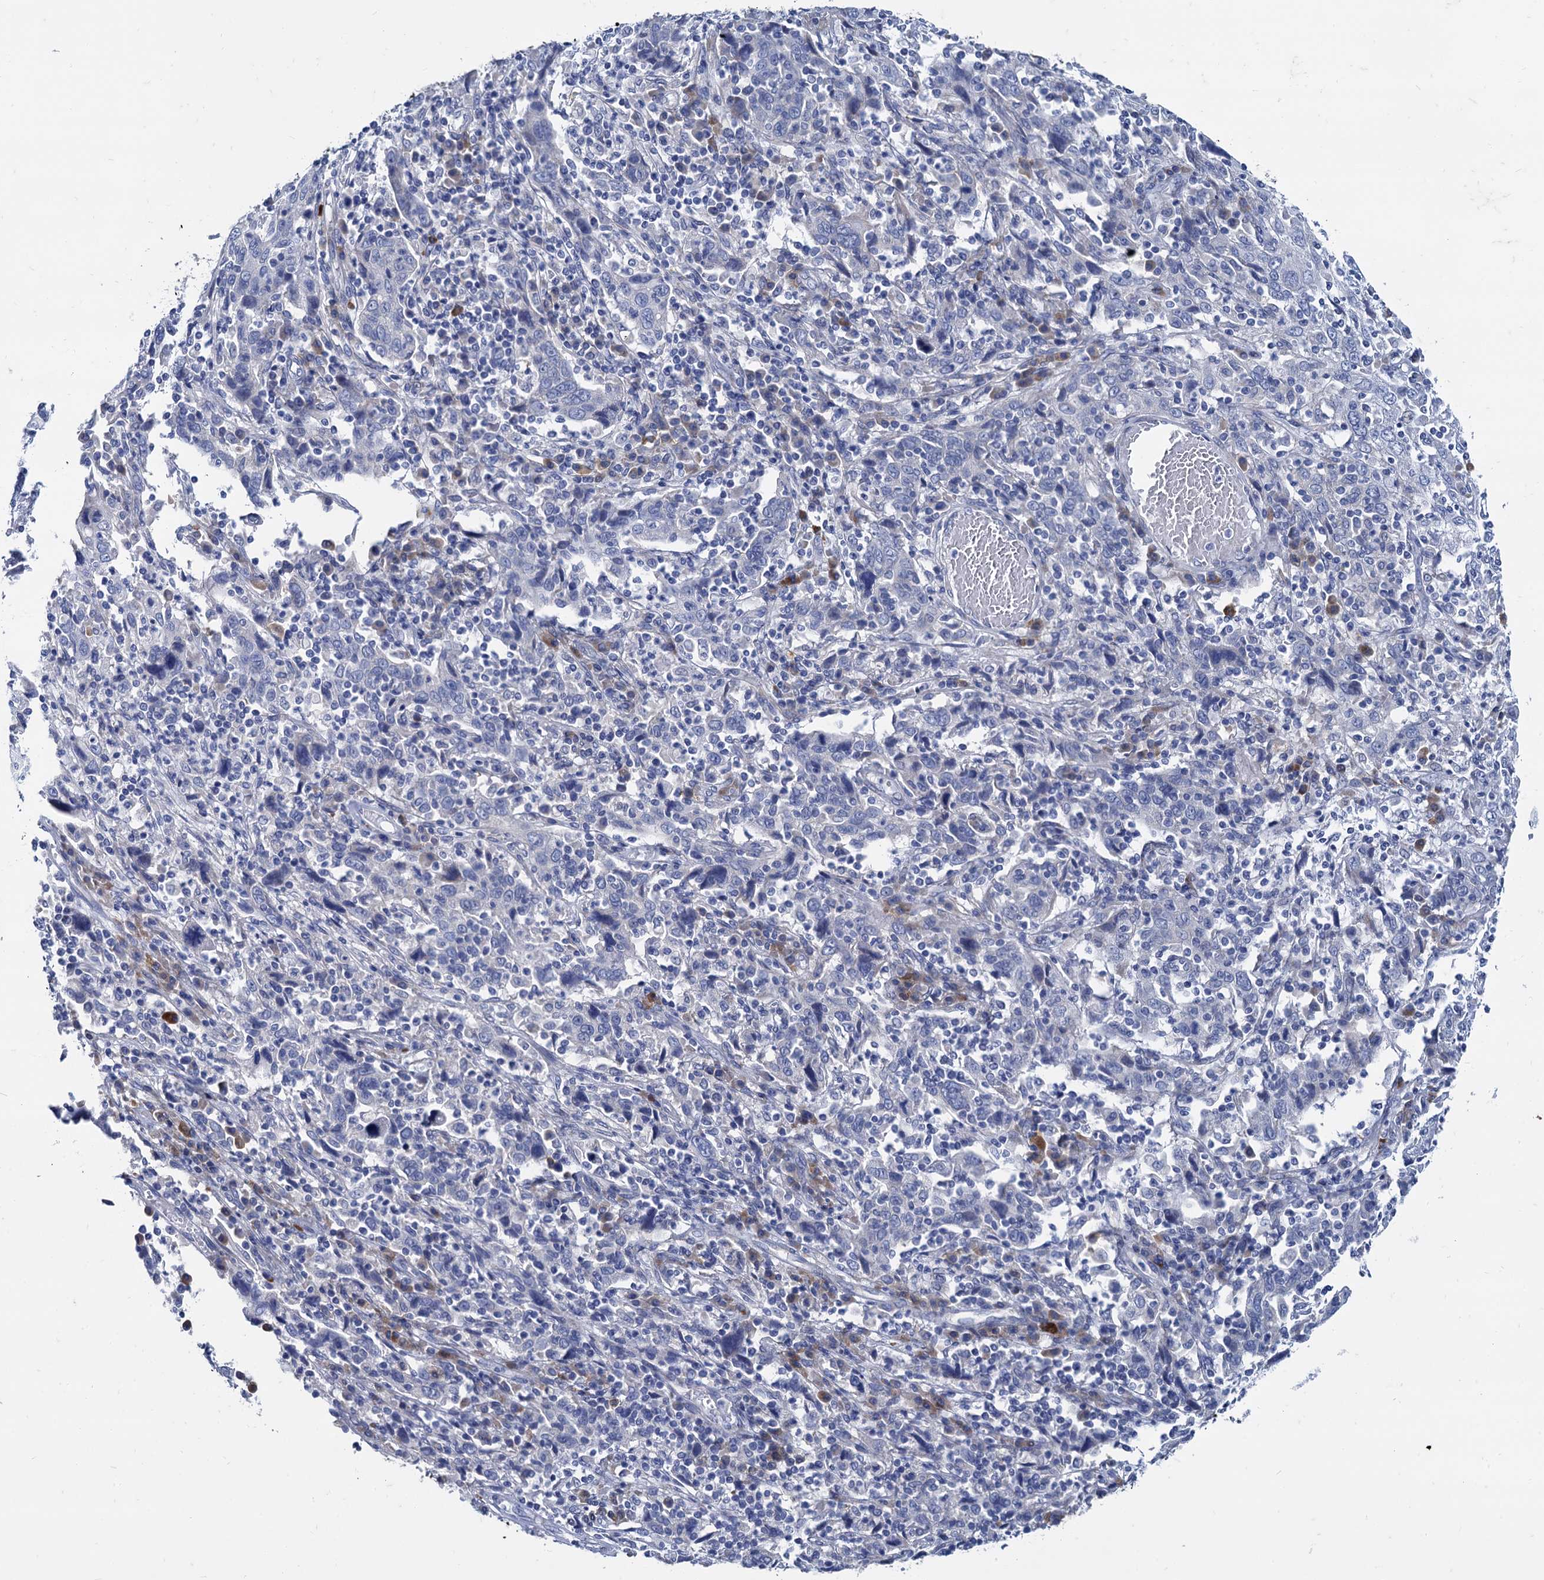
{"staining": {"intensity": "negative", "quantity": "none", "location": "none"}, "tissue": "cervical cancer", "cell_type": "Tumor cells", "image_type": "cancer", "snomed": [{"axis": "morphology", "description": "Squamous cell carcinoma, NOS"}, {"axis": "topography", "description": "Cervix"}], "caption": "This is a image of IHC staining of cervical squamous cell carcinoma, which shows no staining in tumor cells.", "gene": "FOXR2", "patient": {"sex": "female", "age": 46}}